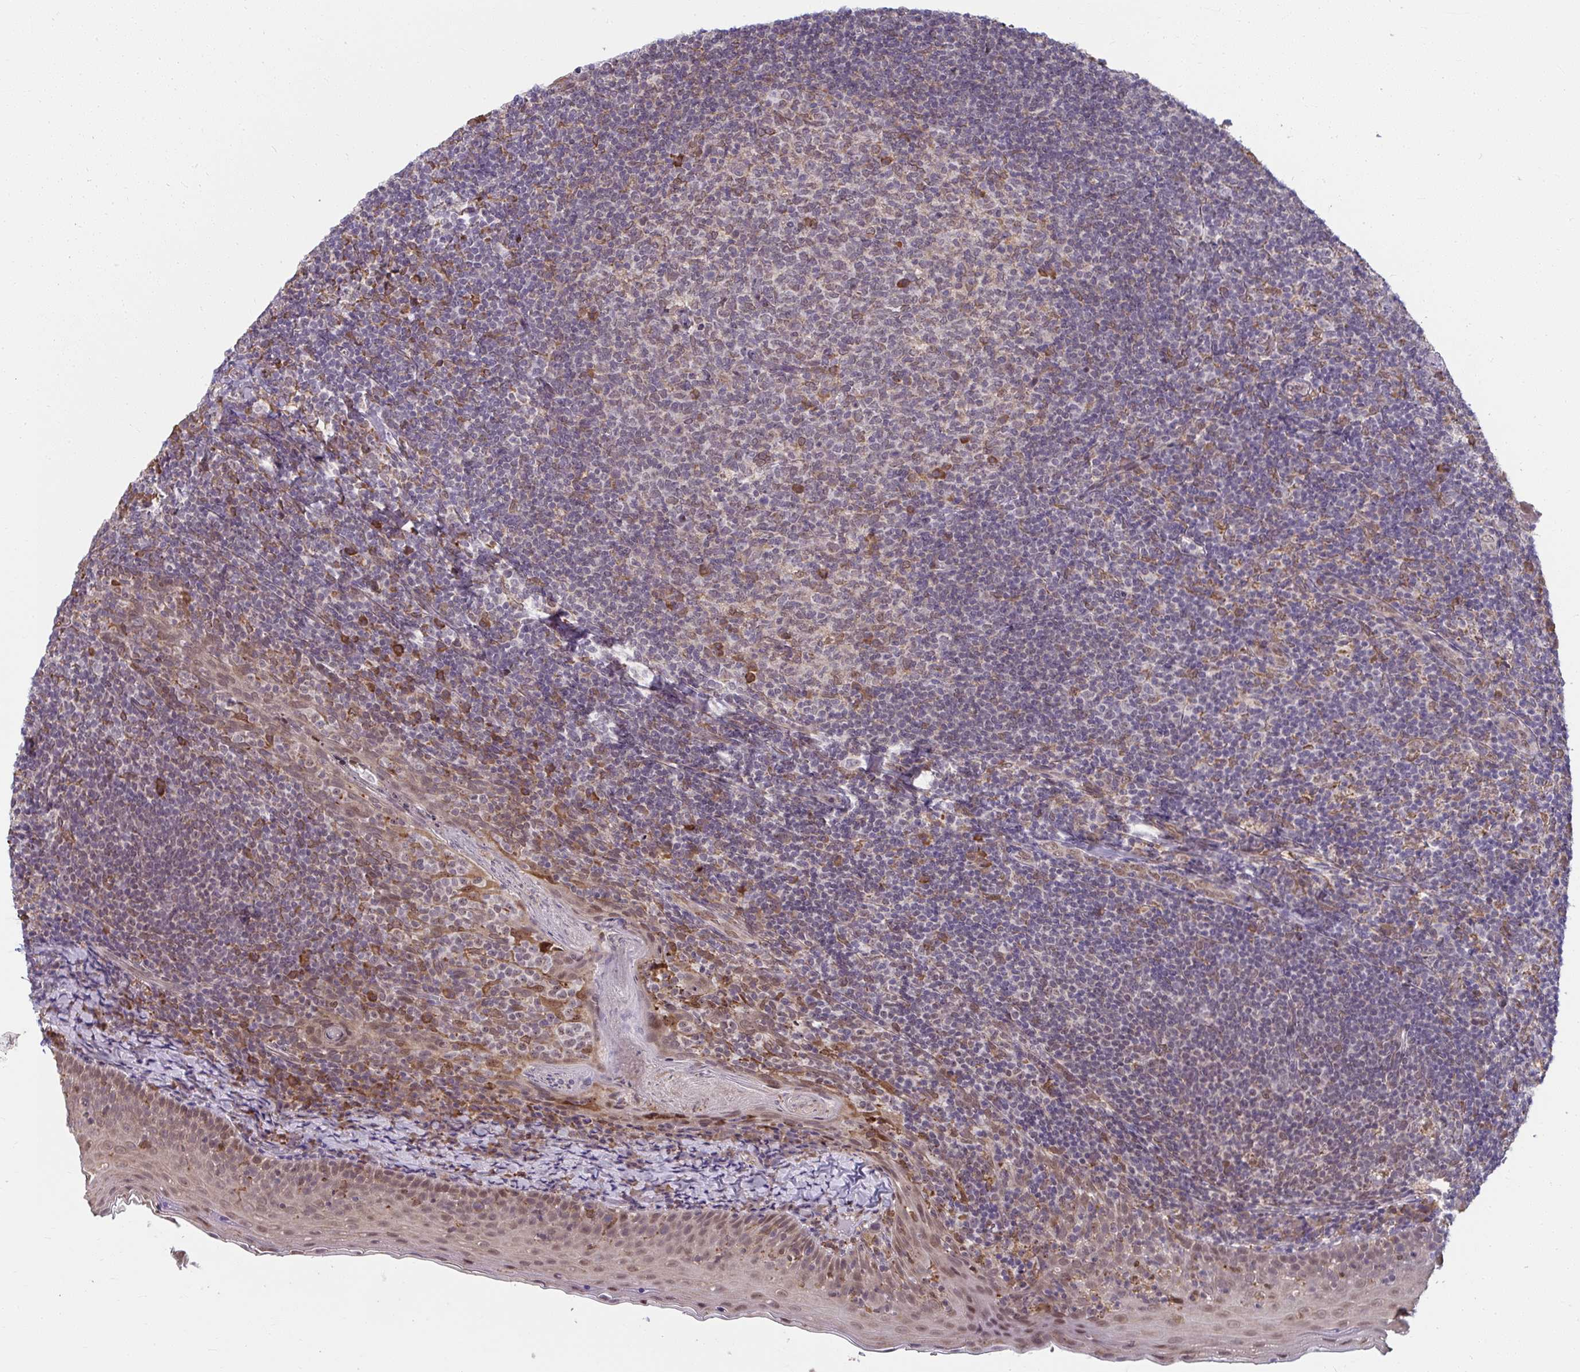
{"staining": {"intensity": "moderate", "quantity": "<25%", "location": "cytoplasmic/membranous"}, "tissue": "tonsil", "cell_type": "Germinal center cells", "image_type": "normal", "snomed": [{"axis": "morphology", "description": "Normal tissue, NOS"}, {"axis": "topography", "description": "Tonsil"}], "caption": "Approximately <25% of germinal center cells in benign tonsil reveal moderate cytoplasmic/membranous protein staining as visualized by brown immunohistochemical staining.", "gene": "NMNAT1", "patient": {"sex": "female", "age": 10}}